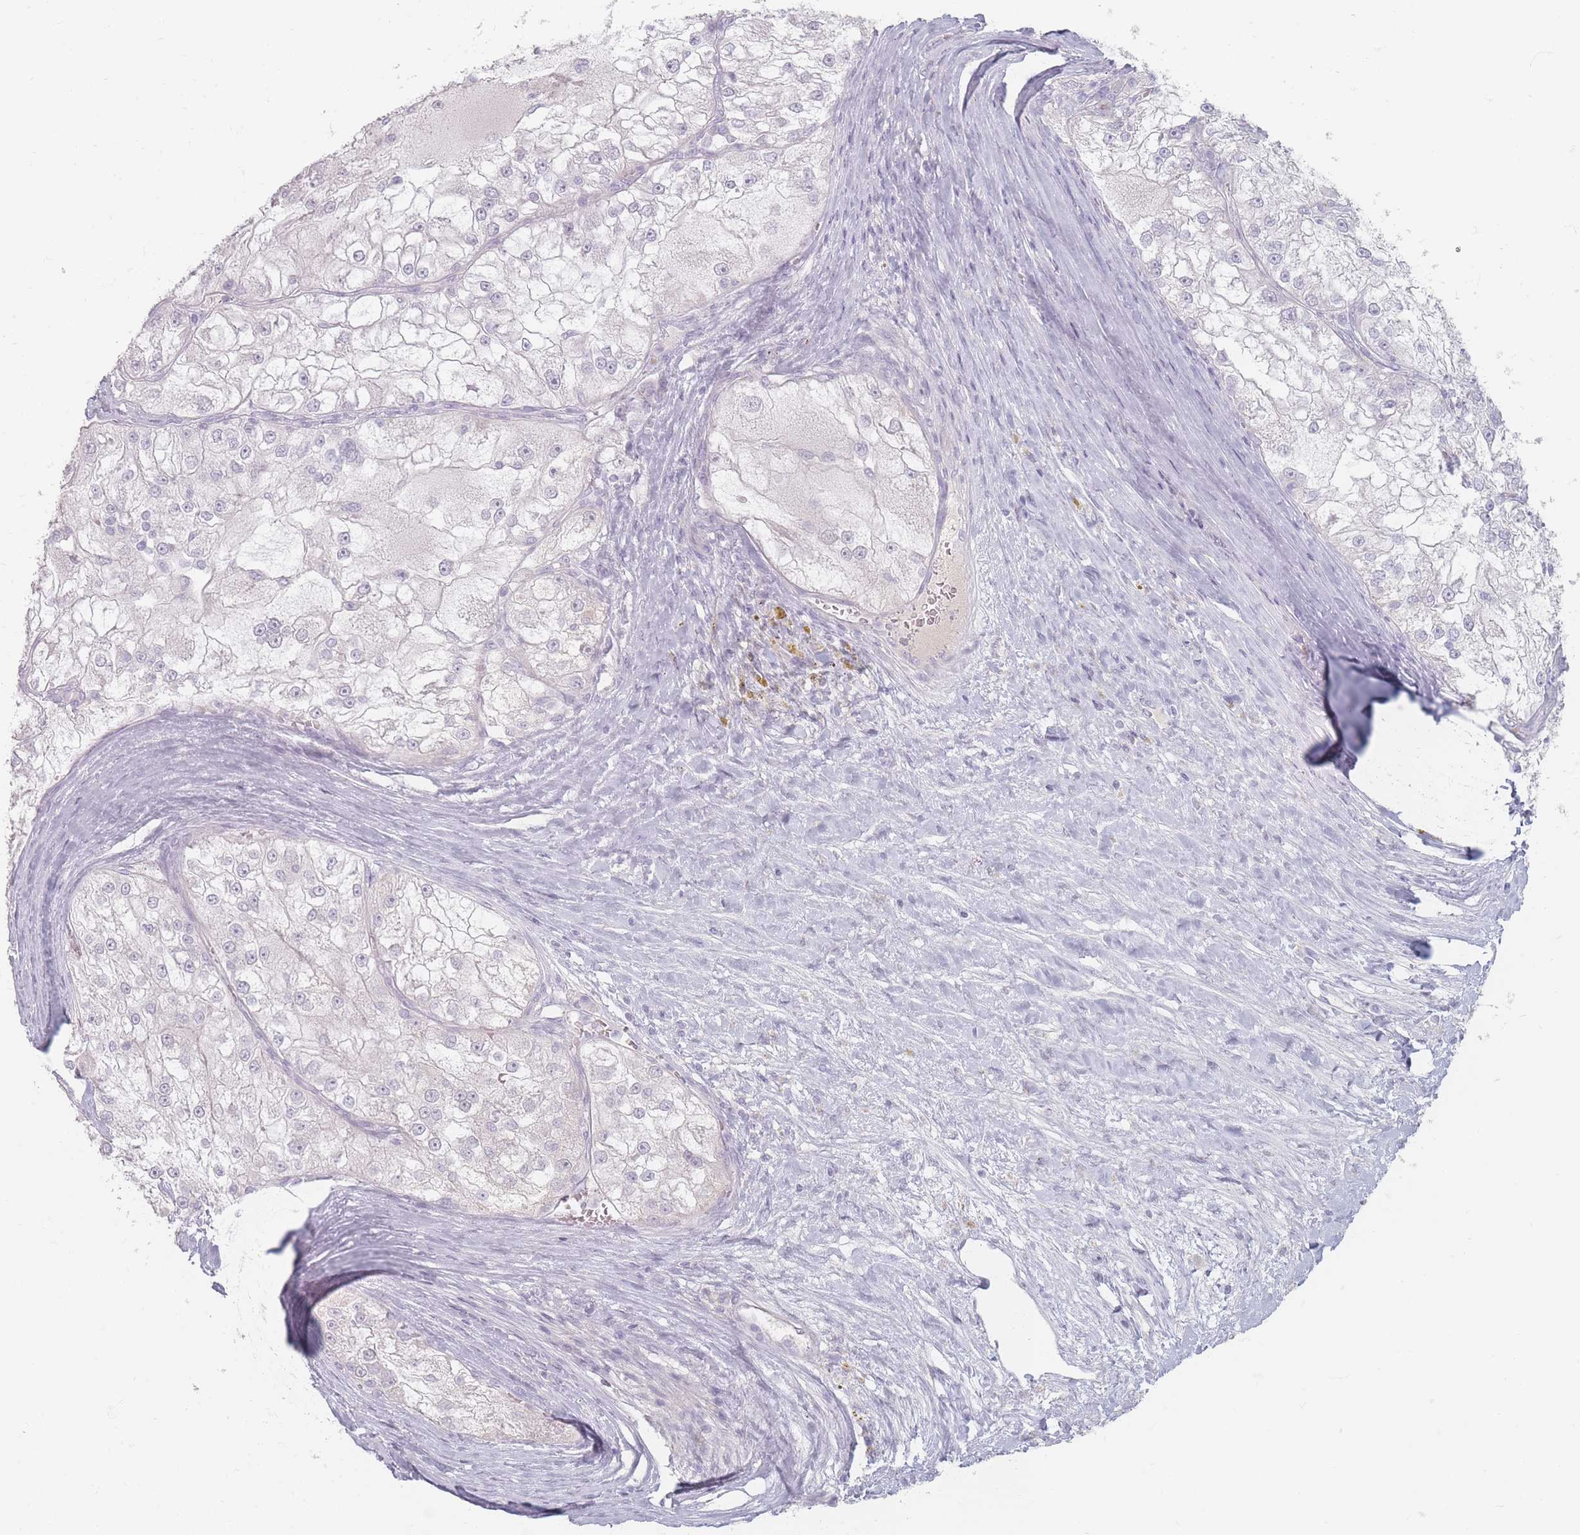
{"staining": {"intensity": "negative", "quantity": "none", "location": "none"}, "tissue": "renal cancer", "cell_type": "Tumor cells", "image_type": "cancer", "snomed": [{"axis": "morphology", "description": "Adenocarcinoma, NOS"}, {"axis": "topography", "description": "Kidney"}], "caption": "Immunohistochemistry (IHC) micrograph of neoplastic tissue: renal cancer (adenocarcinoma) stained with DAB (3,3'-diaminobenzidine) shows no significant protein expression in tumor cells.", "gene": "HELZ2", "patient": {"sex": "female", "age": 72}}